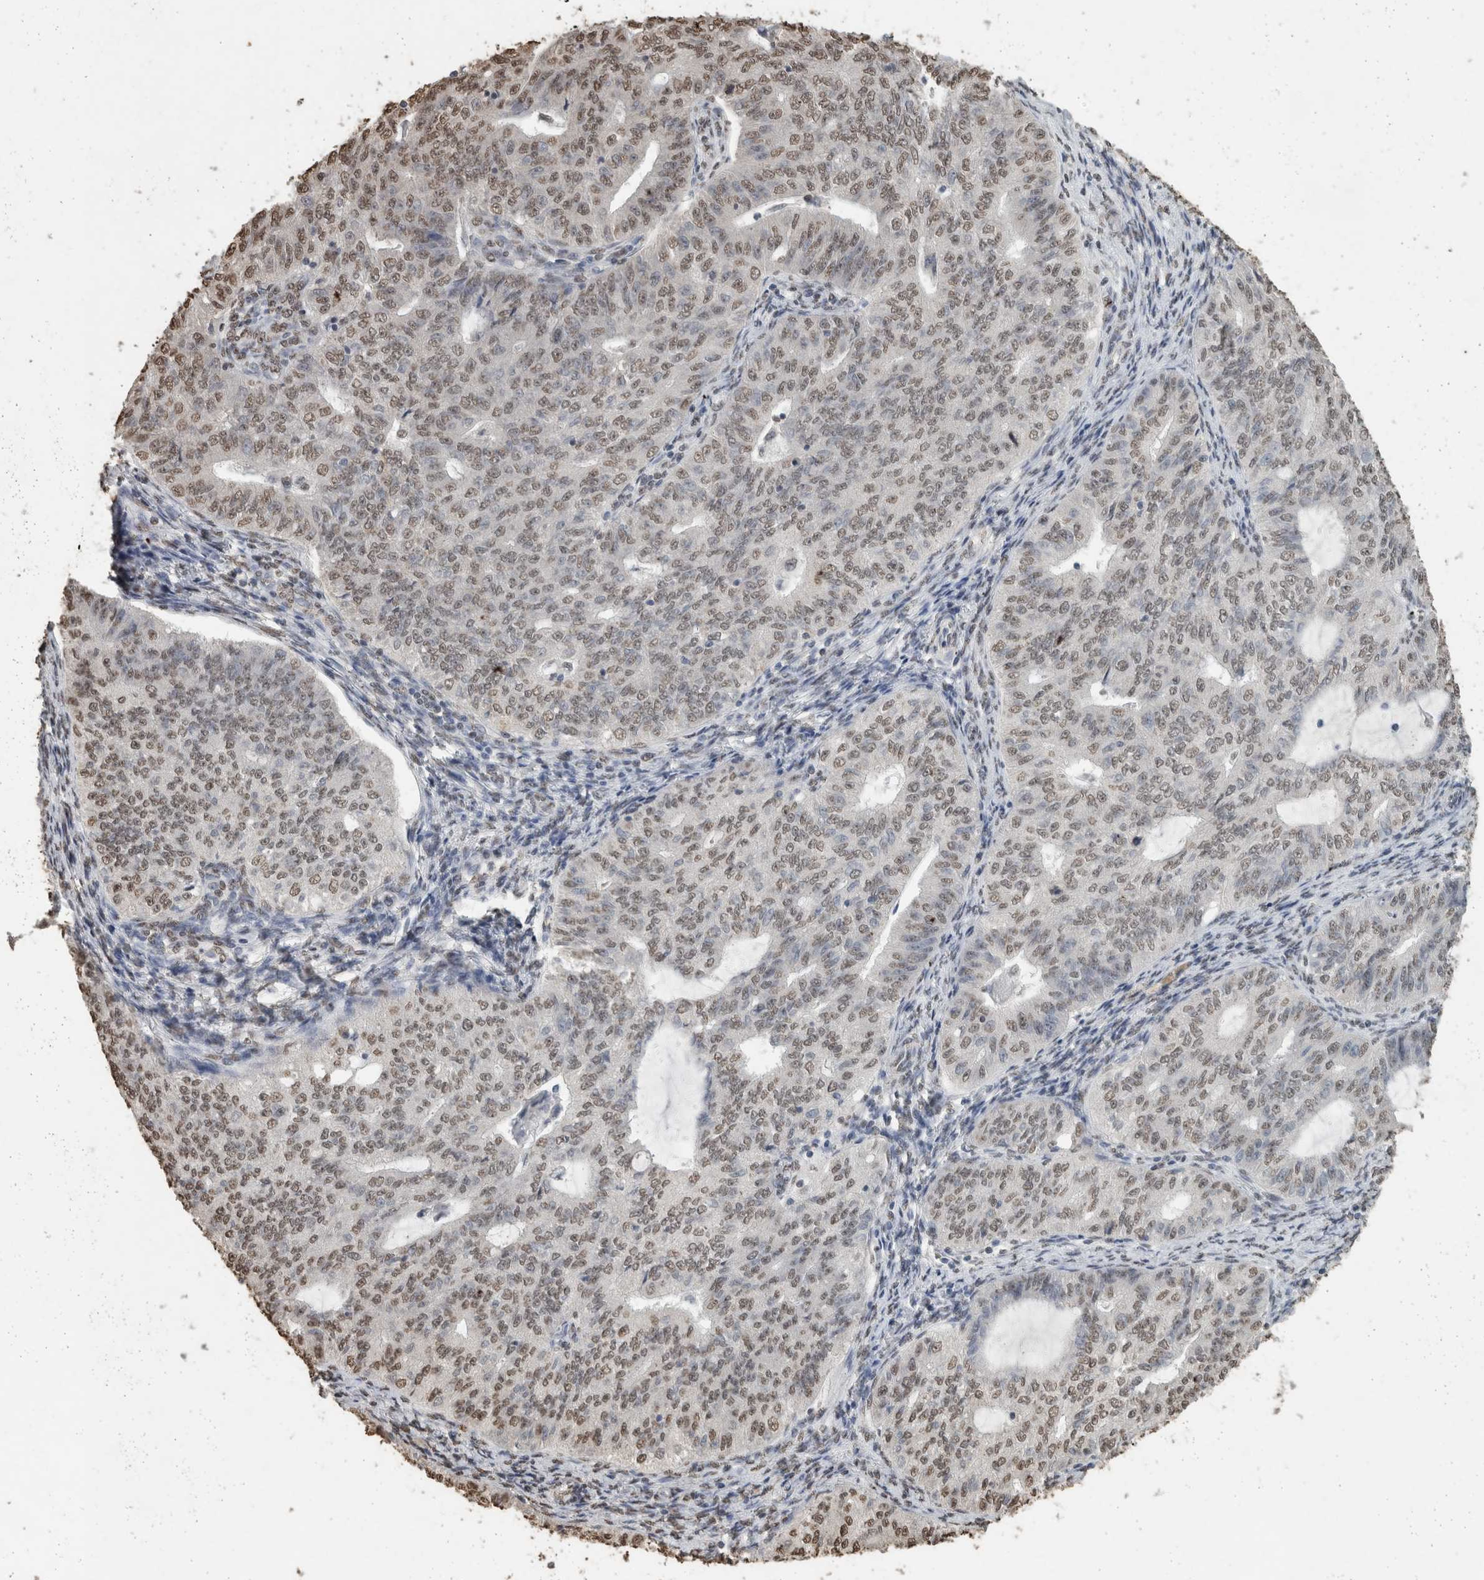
{"staining": {"intensity": "weak", "quantity": ">75%", "location": "nuclear"}, "tissue": "endometrial cancer", "cell_type": "Tumor cells", "image_type": "cancer", "snomed": [{"axis": "morphology", "description": "Adenocarcinoma, NOS"}, {"axis": "topography", "description": "Endometrium"}], "caption": "Immunohistochemistry image of neoplastic tissue: endometrial cancer (adenocarcinoma) stained using IHC exhibits low levels of weak protein expression localized specifically in the nuclear of tumor cells, appearing as a nuclear brown color.", "gene": "HAND2", "patient": {"sex": "female", "age": 32}}